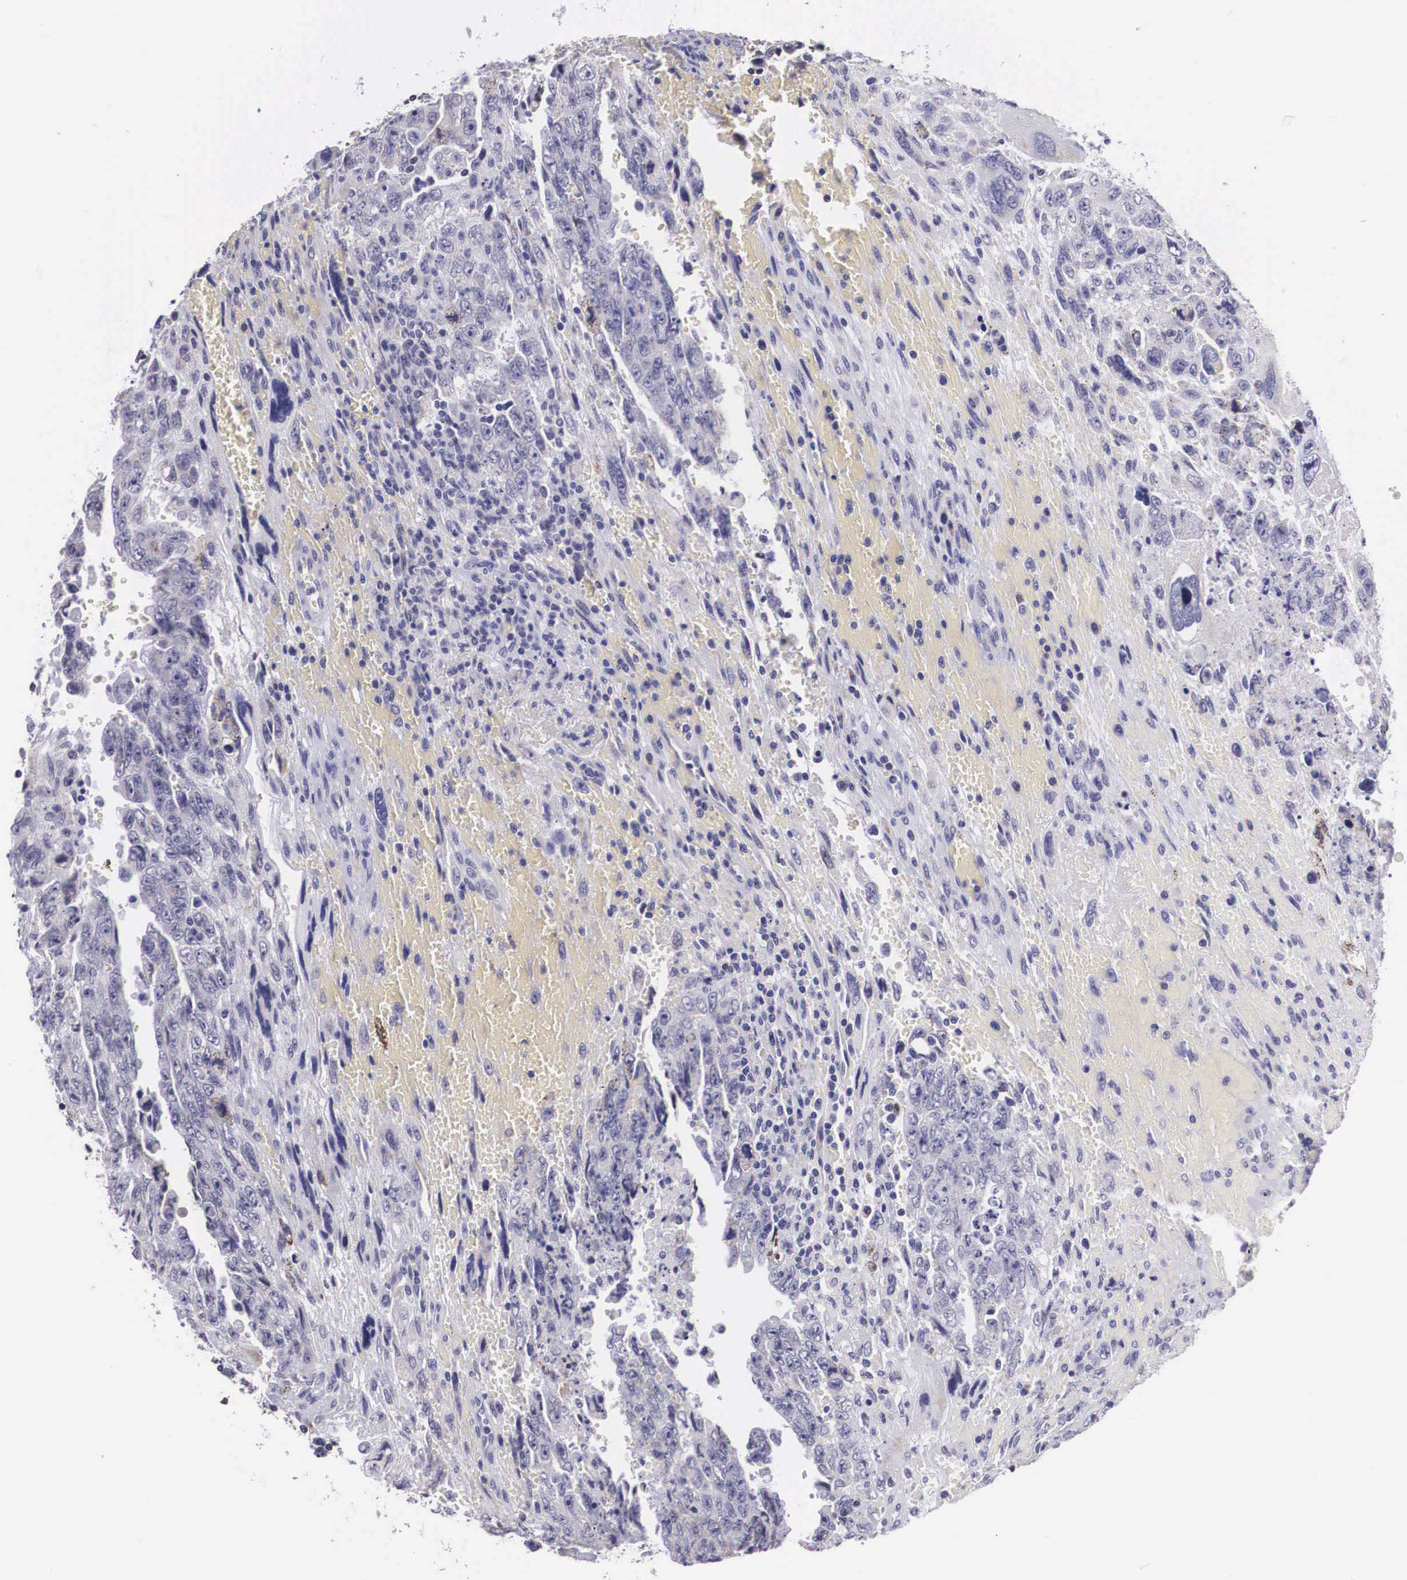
{"staining": {"intensity": "negative", "quantity": "none", "location": "none"}, "tissue": "testis cancer", "cell_type": "Tumor cells", "image_type": "cancer", "snomed": [{"axis": "morphology", "description": "Carcinoma, Embryonal, NOS"}, {"axis": "topography", "description": "Testis"}], "caption": "A photomicrograph of embryonal carcinoma (testis) stained for a protein shows no brown staining in tumor cells.", "gene": "ARG2", "patient": {"sex": "male", "age": 28}}